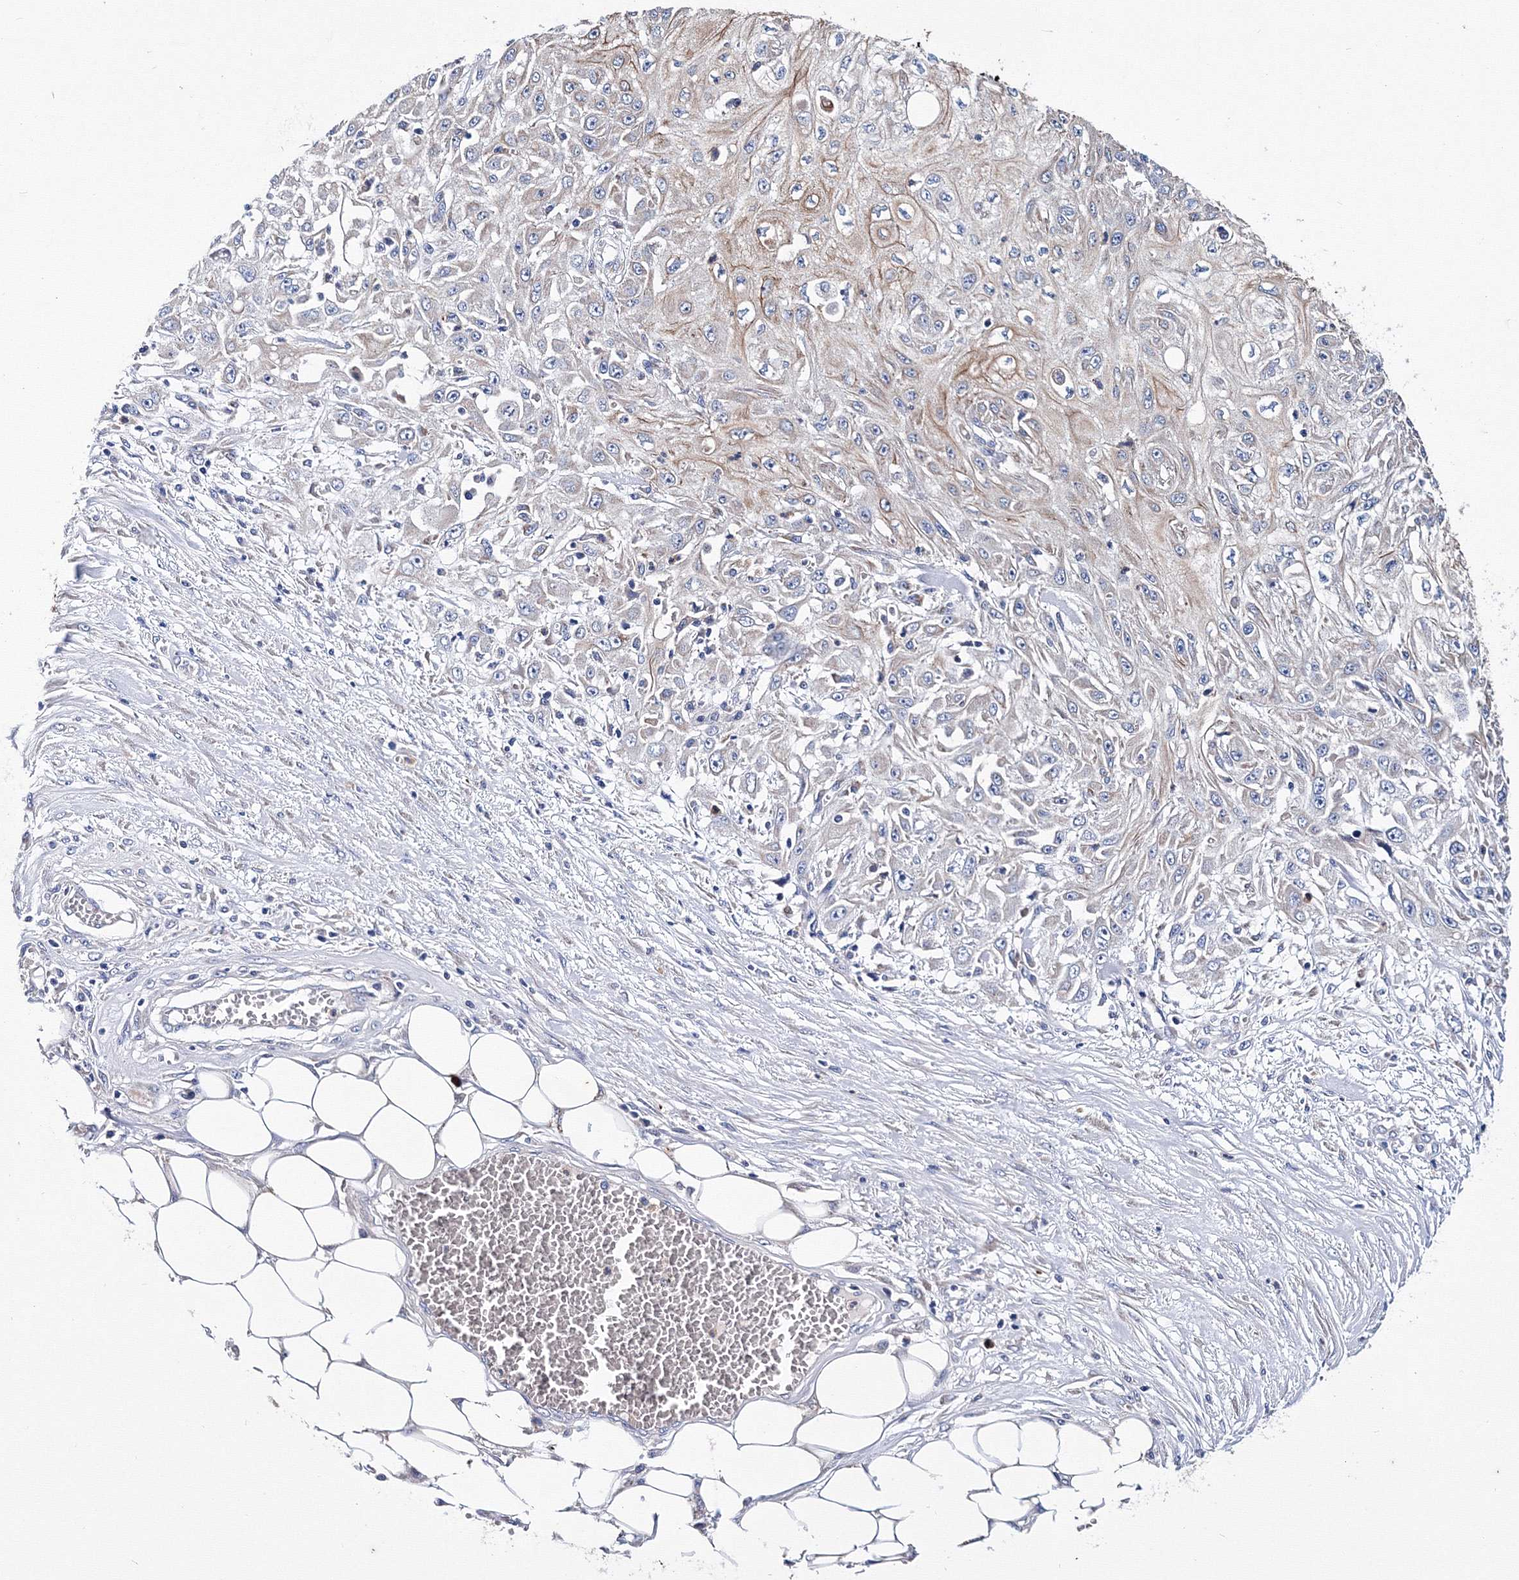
{"staining": {"intensity": "negative", "quantity": "none", "location": "none"}, "tissue": "skin cancer", "cell_type": "Tumor cells", "image_type": "cancer", "snomed": [{"axis": "morphology", "description": "Squamous cell carcinoma, NOS"}, {"axis": "morphology", "description": "Squamous cell carcinoma, metastatic, NOS"}, {"axis": "topography", "description": "Skin"}, {"axis": "topography", "description": "Lymph node"}], "caption": "Immunohistochemistry (IHC) of skin cancer displays no staining in tumor cells.", "gene": "TRPM2", "patient": {"sex": "male", "age": 75}}